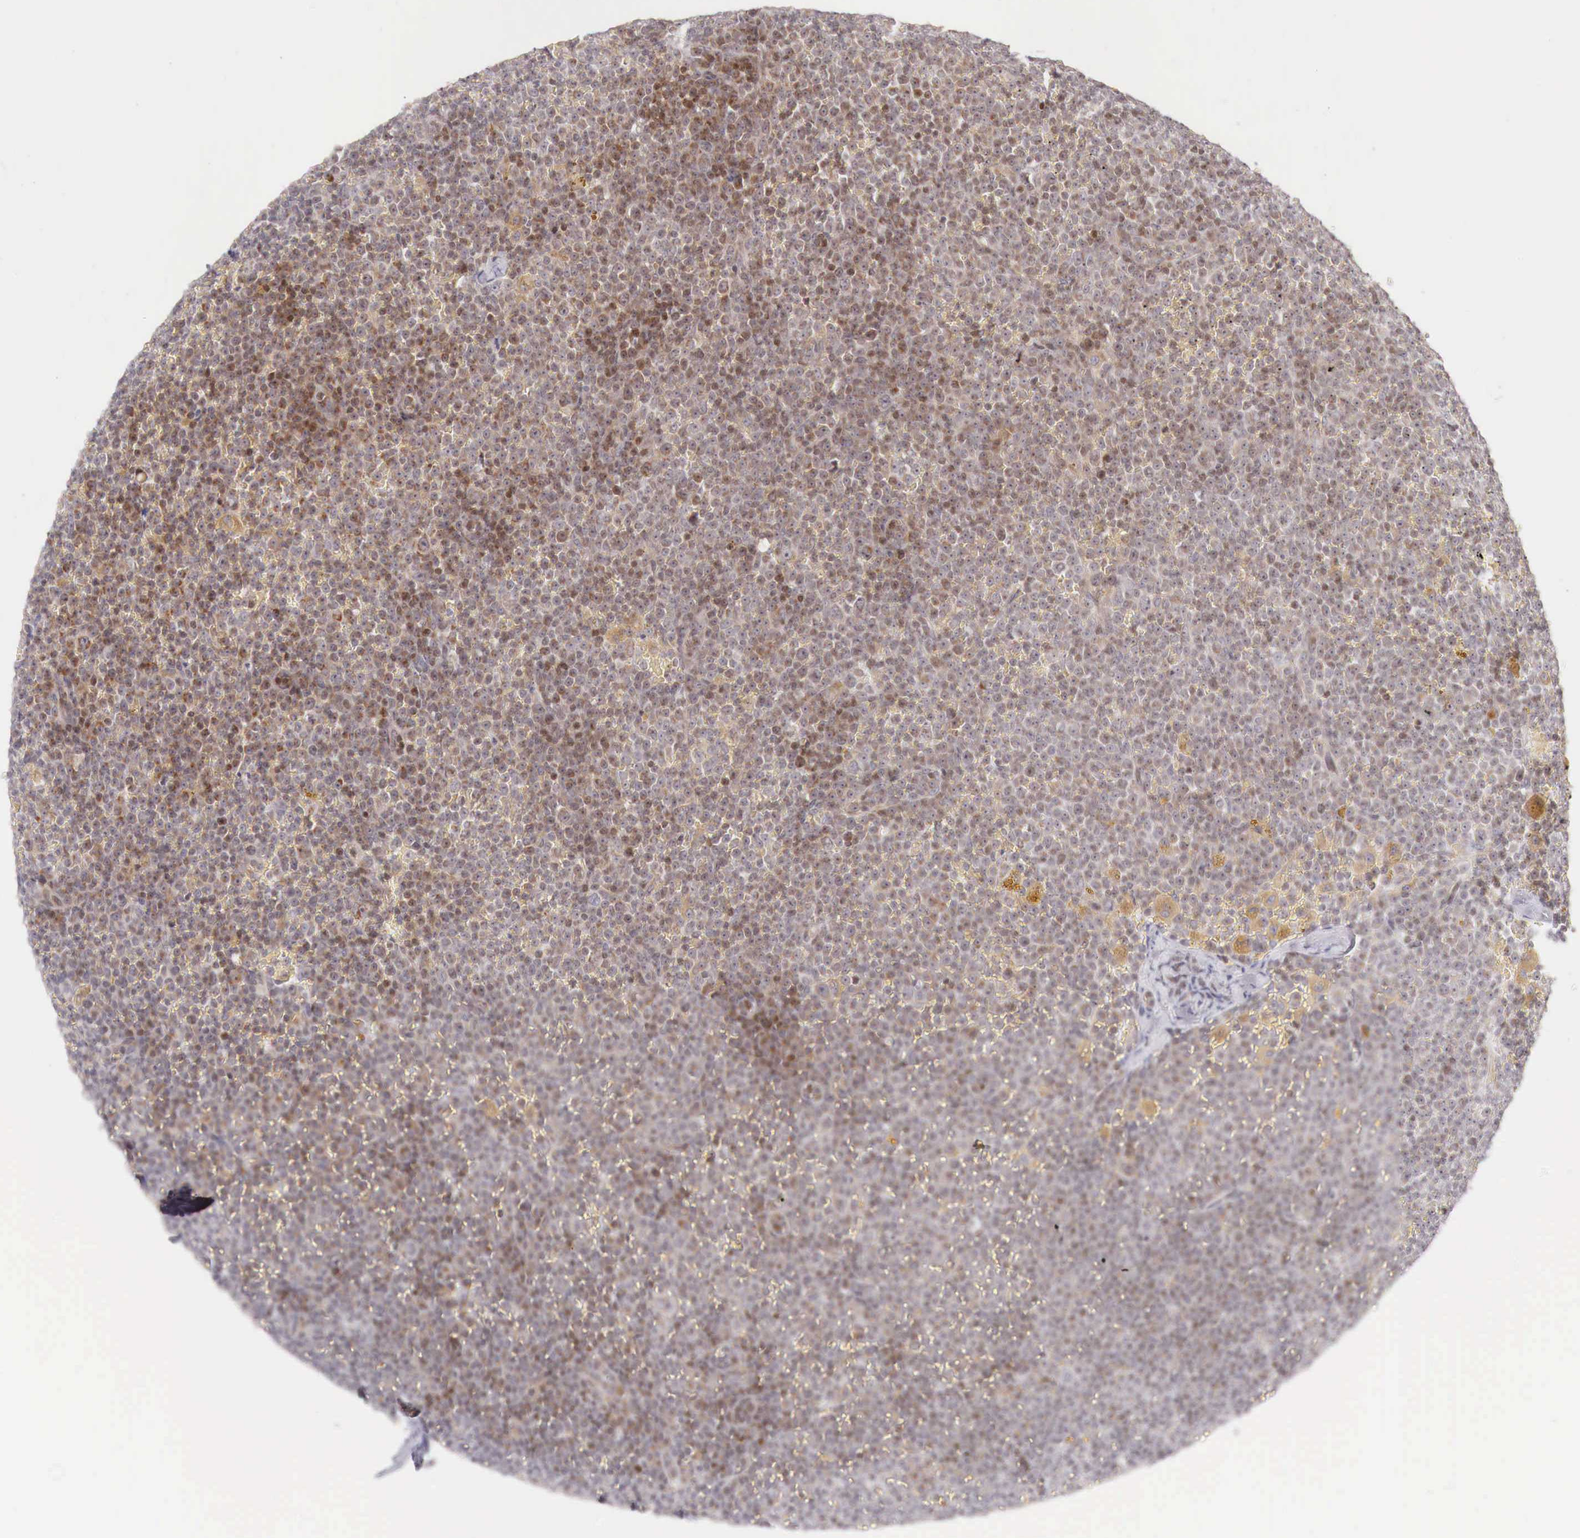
{"staining": {"intensity": "strong", "quantity": ">75%", "location": "nuclear"}, "tissue": "lymphoma", "cell_type": "Tumor cells", "image_type": "cancer", "snomed": [{"axis": "morphology", "description": "Malignant lymphoma, non-Hodgkin's type, Low grade"}, {"axis": "topography", "description": "Lymph node"}], "caption": "A micrograph of lymphoma stained for a protein displays strong nuclear brown staining in tumor cells. (DAB = brown stain, brightfield microscopy at high magnification).", "gene": "CLCN5", "patient": {"sex": "male", "age": 50}}